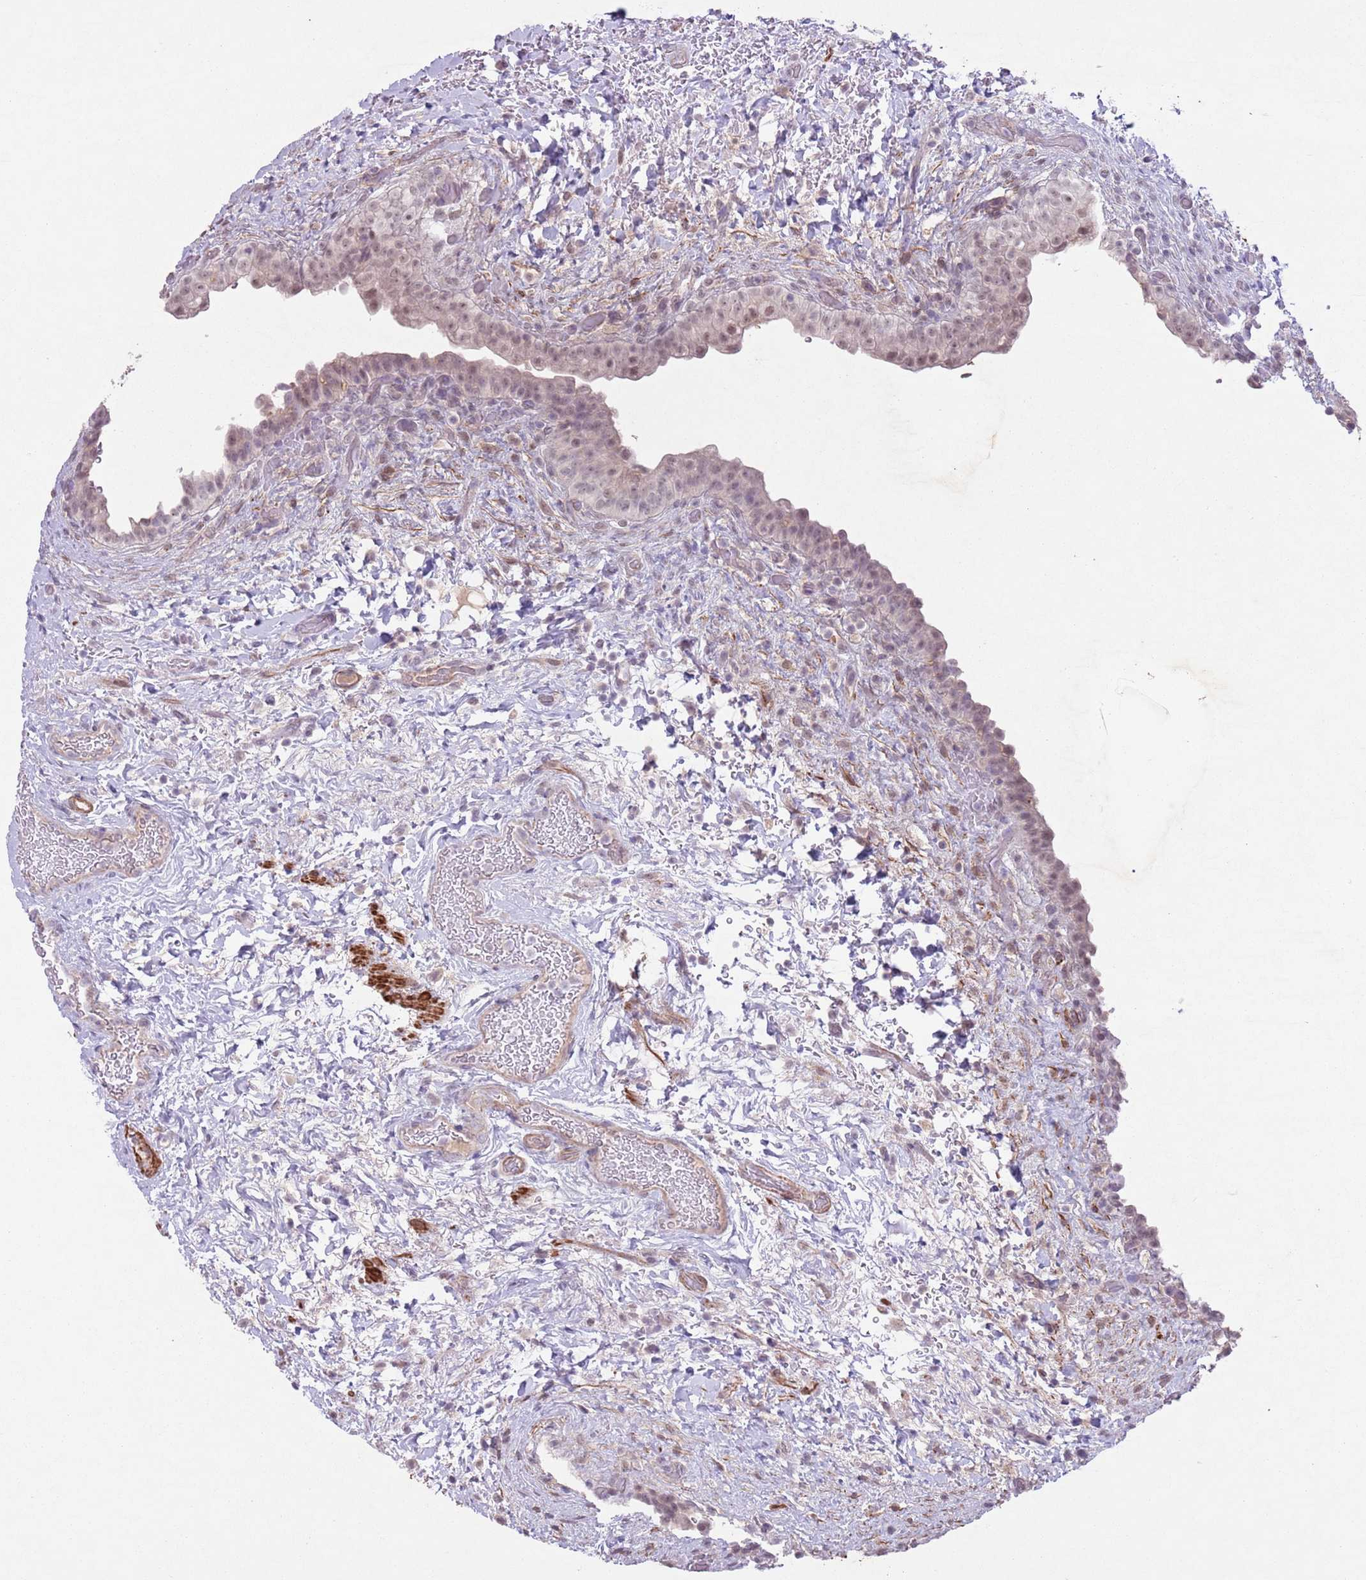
{"staining": {"intensity": "weak", "quantity": ">75%", "location": "nuclear"}, "tissue": "urinary bladder", "cell_type": "Urothelial cells", "image_type": "normal", "snomed": [{"axis": "morphology", "description": "Normal tissue, NOS"}, {"axis": "topography", "description": "Urinary bladder"}], "caption": "The histopathology image demonstrates immunohistochemical staining of normal urinary bladder. There is weak nuclear expression is present in about >75% of urothelial cells. The staining was performed using DAB (3,3'-diaminobenzidine) to visualize the protein expression in brown, while the nuclei were stained in blue with hematoxylin (Magnification: 20x).", "gene": "CCNI", "patient": {"sex": "male", "age": 69}}